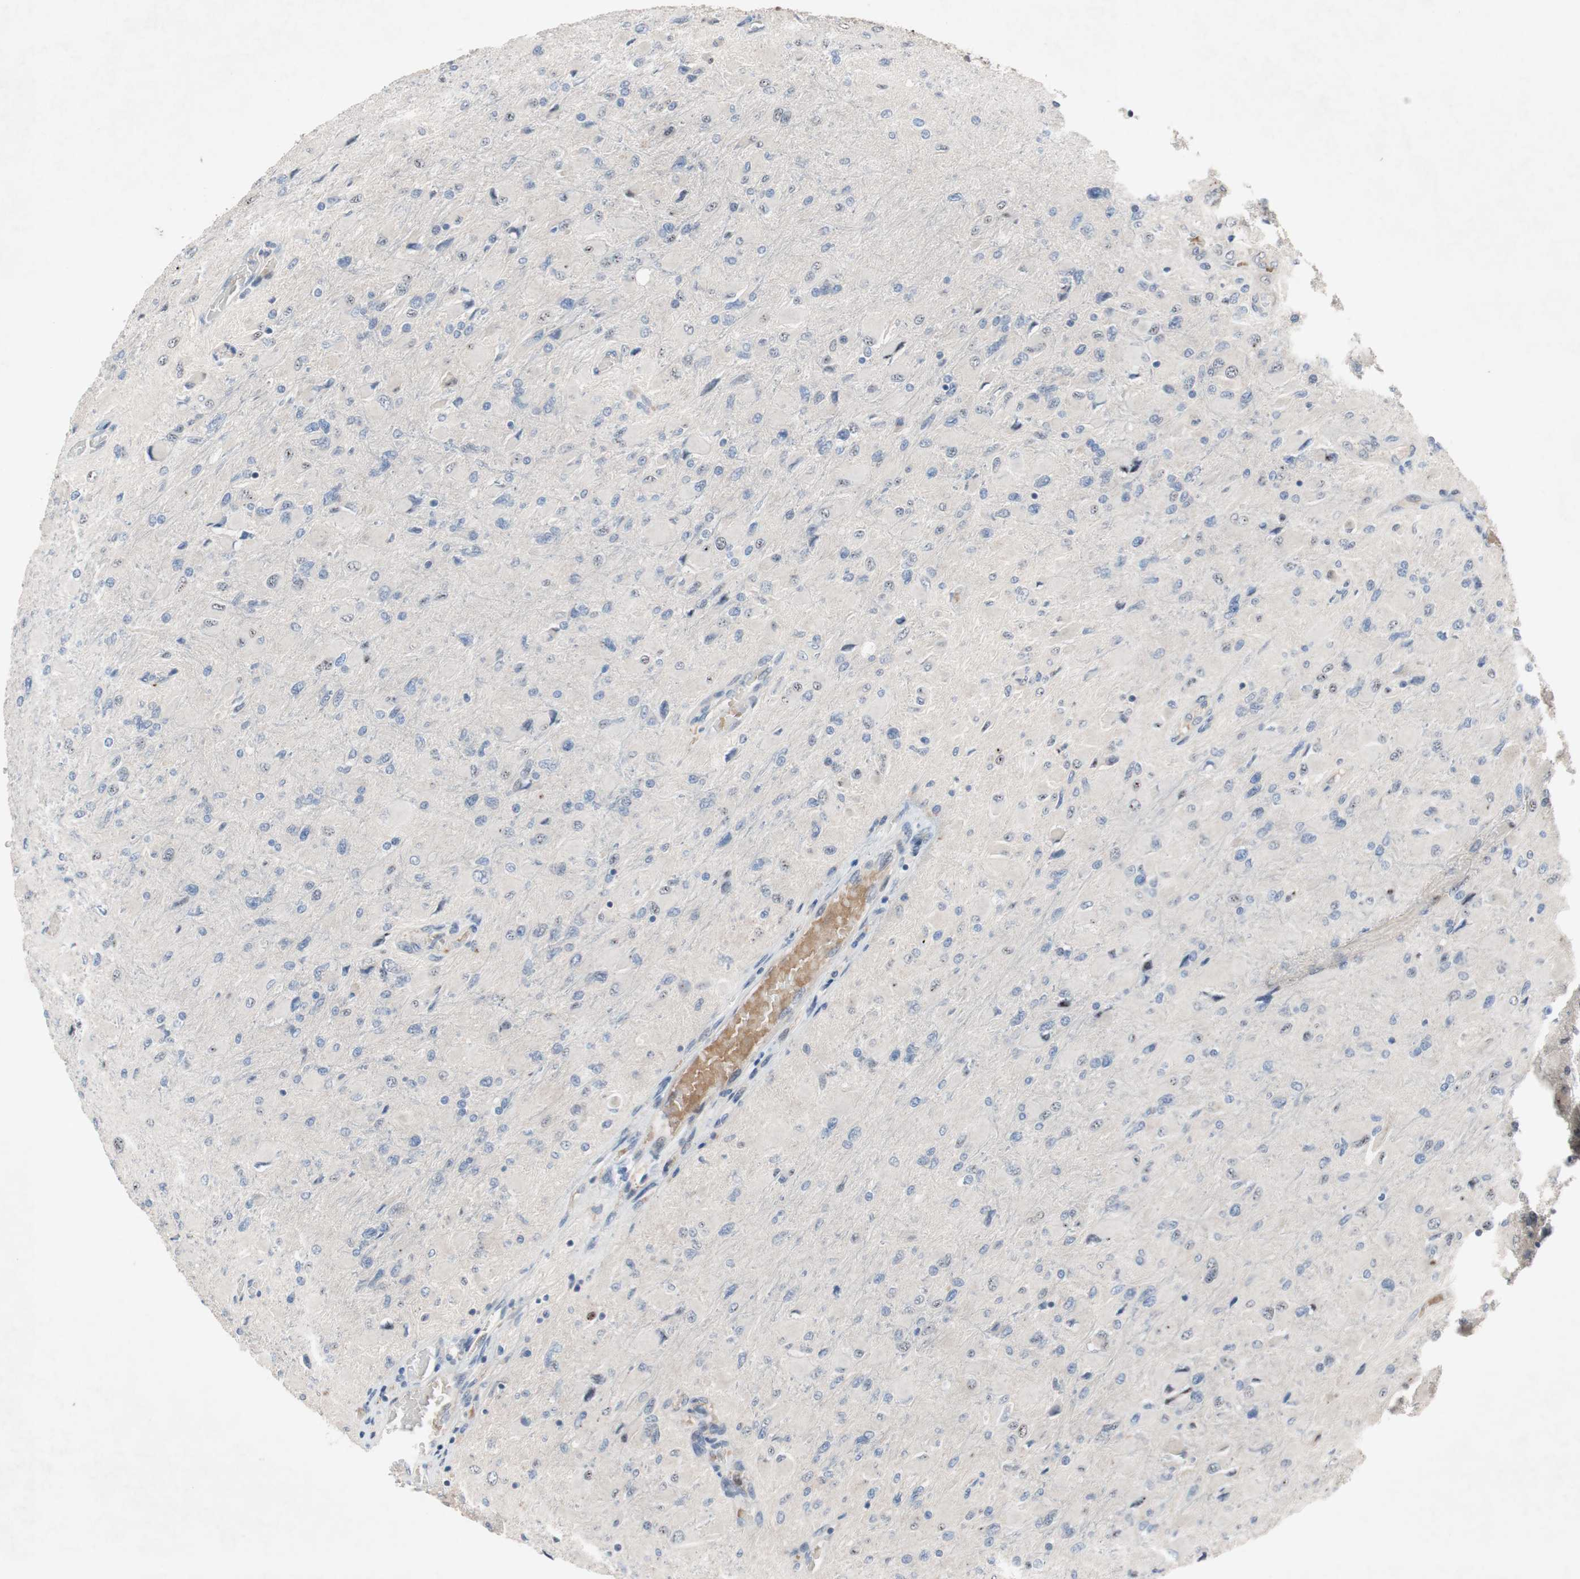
{"staining": {"intensity": "negative", "quantity": "none", "location": "none"}, "tissue": "glioma", "cell_type": "Tumor cells", "image_type": "cancer", "snomed": [{"axis": "morphology", "description": "Glioma, malignant, High grade"}, {"axis": "topography", "description": "Cerebral cortex"}], "caption": "An image of human glioma is negative for staining in tumor cells. The staining is performed using DAB brown chromogen with nuclei counter-stained in using hematoxylin.", "gene": "SOX7", "patient": {"sex": "female", "age": 36}}